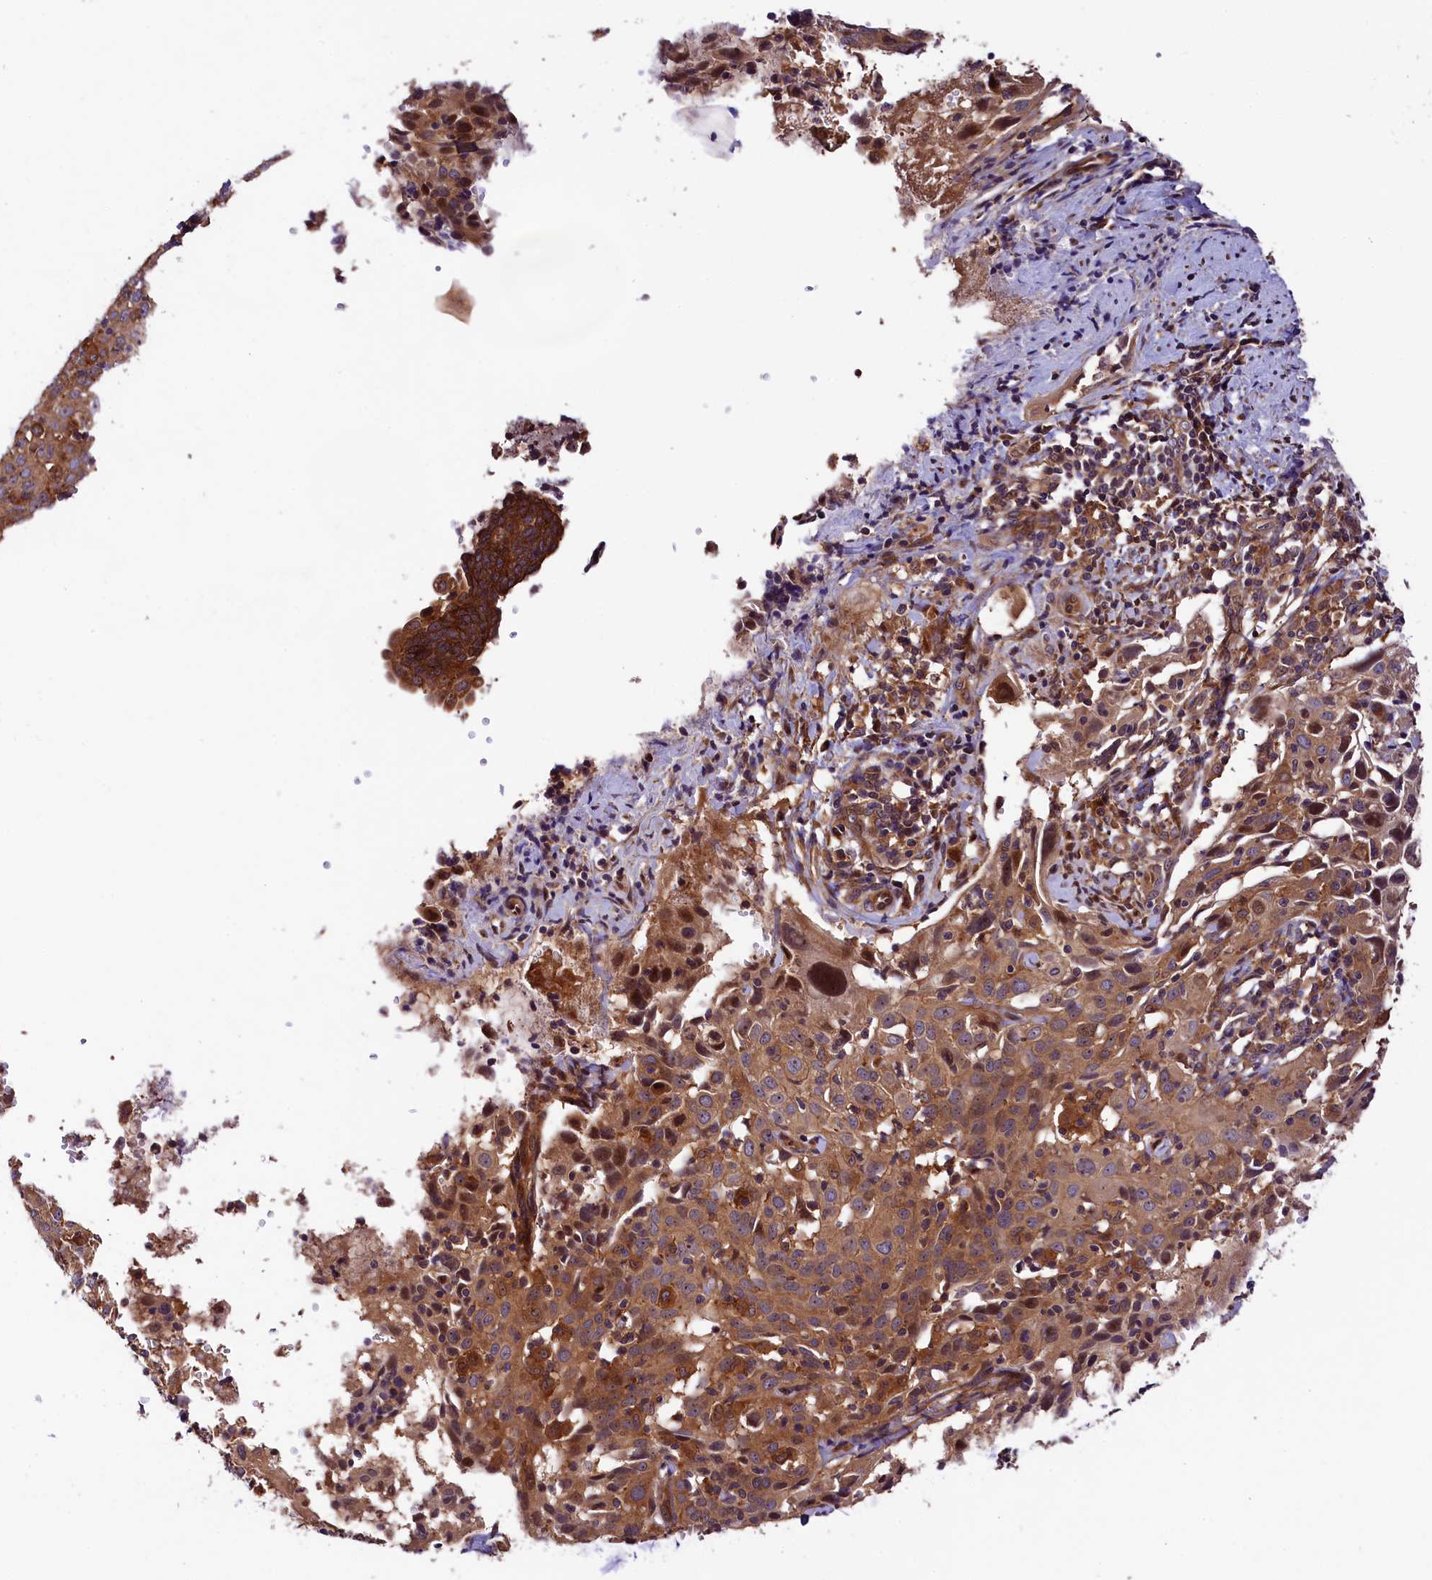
{"staining": {"intensity": "moderate", "quantity": ">75%", "location": "cytoplasmic/membranous,nuclear"}, "tissue": "cervical cancer", "cell_type": "Tumor cells", "image_type": "cancer", "snomed": [{"axis": "morphology", "description": "Squamous cell carcinoma, NOS"}, {"axis": "topography", "description": "Cervix"}], "caption": "A medium amount of moderate cytoplasmic/membranous and nuclear positivity is identified in about >75% of tumor cells in cervical cancer tissue. (IHC, brightfield microscopy, high magnification).", "gene": "VPS35", "patient": {"sex": "female", "age": 31}}